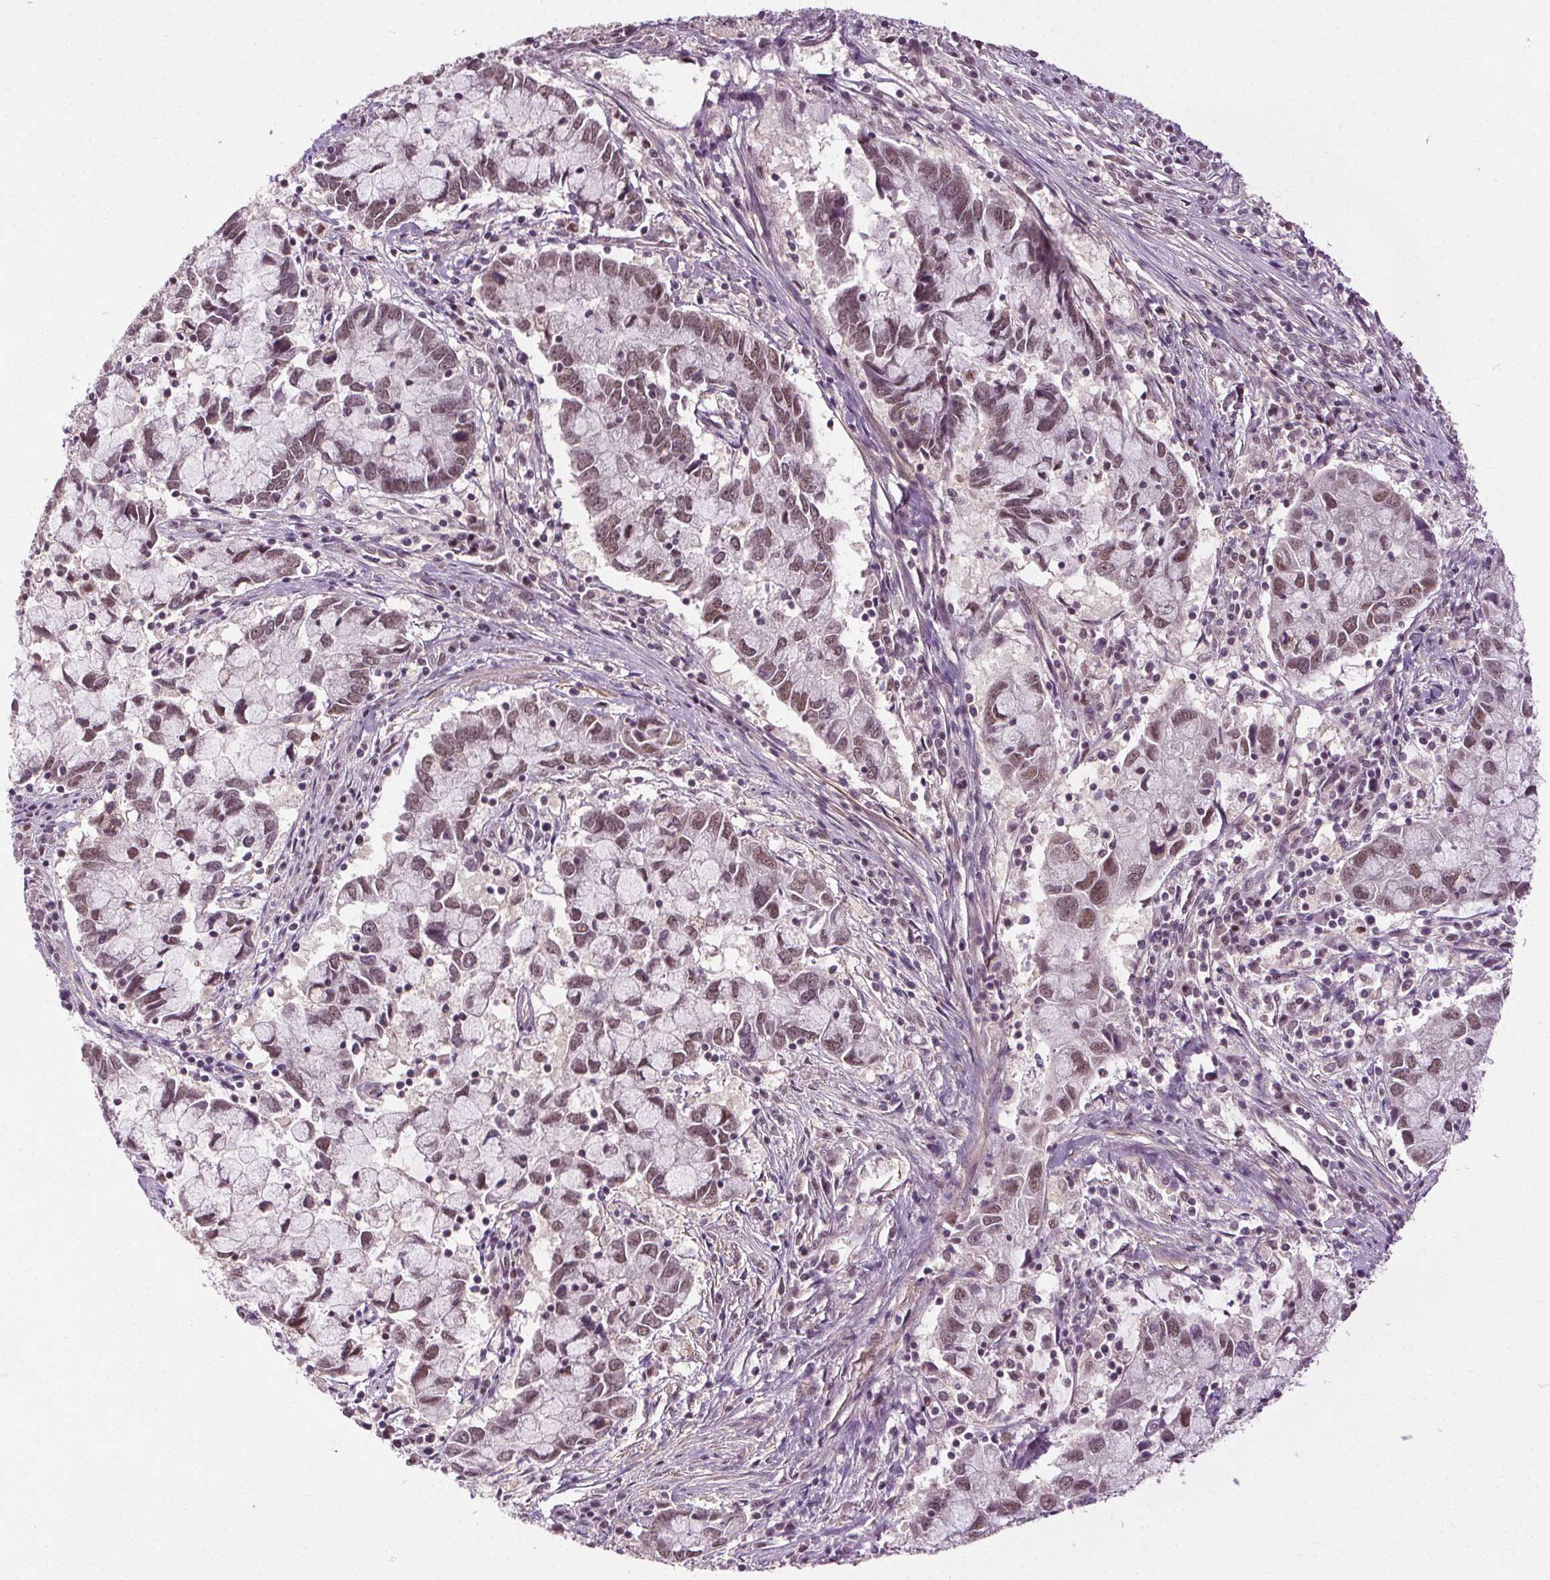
{"staining": {"intensity": "moderate", "quantity": ">75%", "location": "nuclear"}, "tissue": "cervical cancer", "cell_type": "Tumor cells", "image_type": "cancer", "snomed": [{"axis": "morphology", "description": "Adenocarcinoma, NOS"}, {"axis": "topography", "description": "Cervix"}], "caption": "Protein expression analysis of human adenocarcinoma (cervical) reveals moderate nuclear positivity in approximately >75% of tumor cells.", "gene": "MED6", "patient": {"sex": "female", "age": 40}}